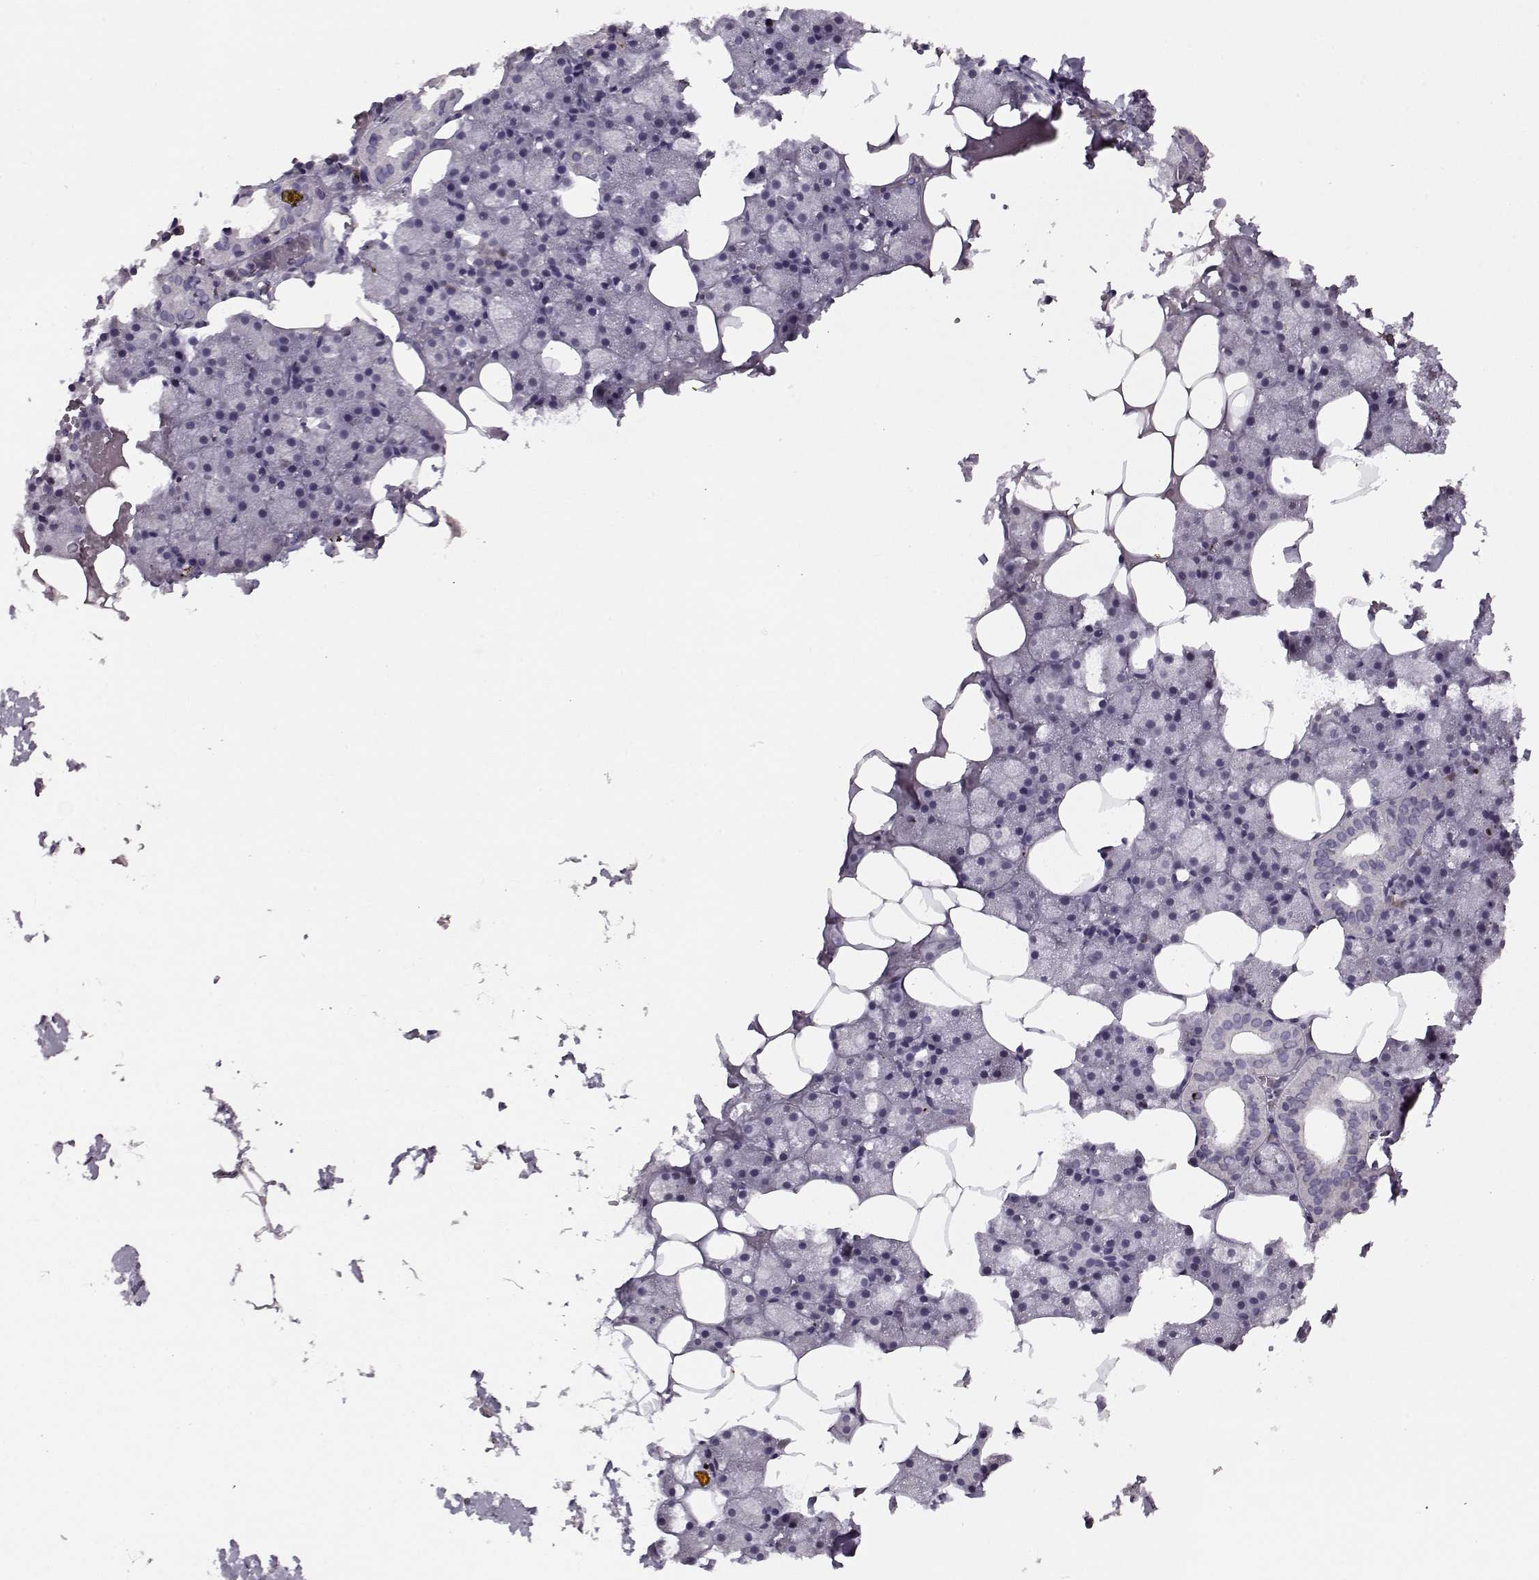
{"staining": {"intensity": "negative", "quantity": "none", "location": "none"}, "tissue": "salivary gland", "cell_type": "Glandular cells", "image_type": "normal", "snomed": [{"axis": "morphology", "description": "Normal tissue, NOS"}, {"axis": "topography", "description": "Salivary gland"}], "caption": "This is an immunohistochemistry (IHC) image of benign human salivary gland. There is no expression in glandular cells.", "gene": "KRT9", "patient": {"sex": "male", "age": 38}}